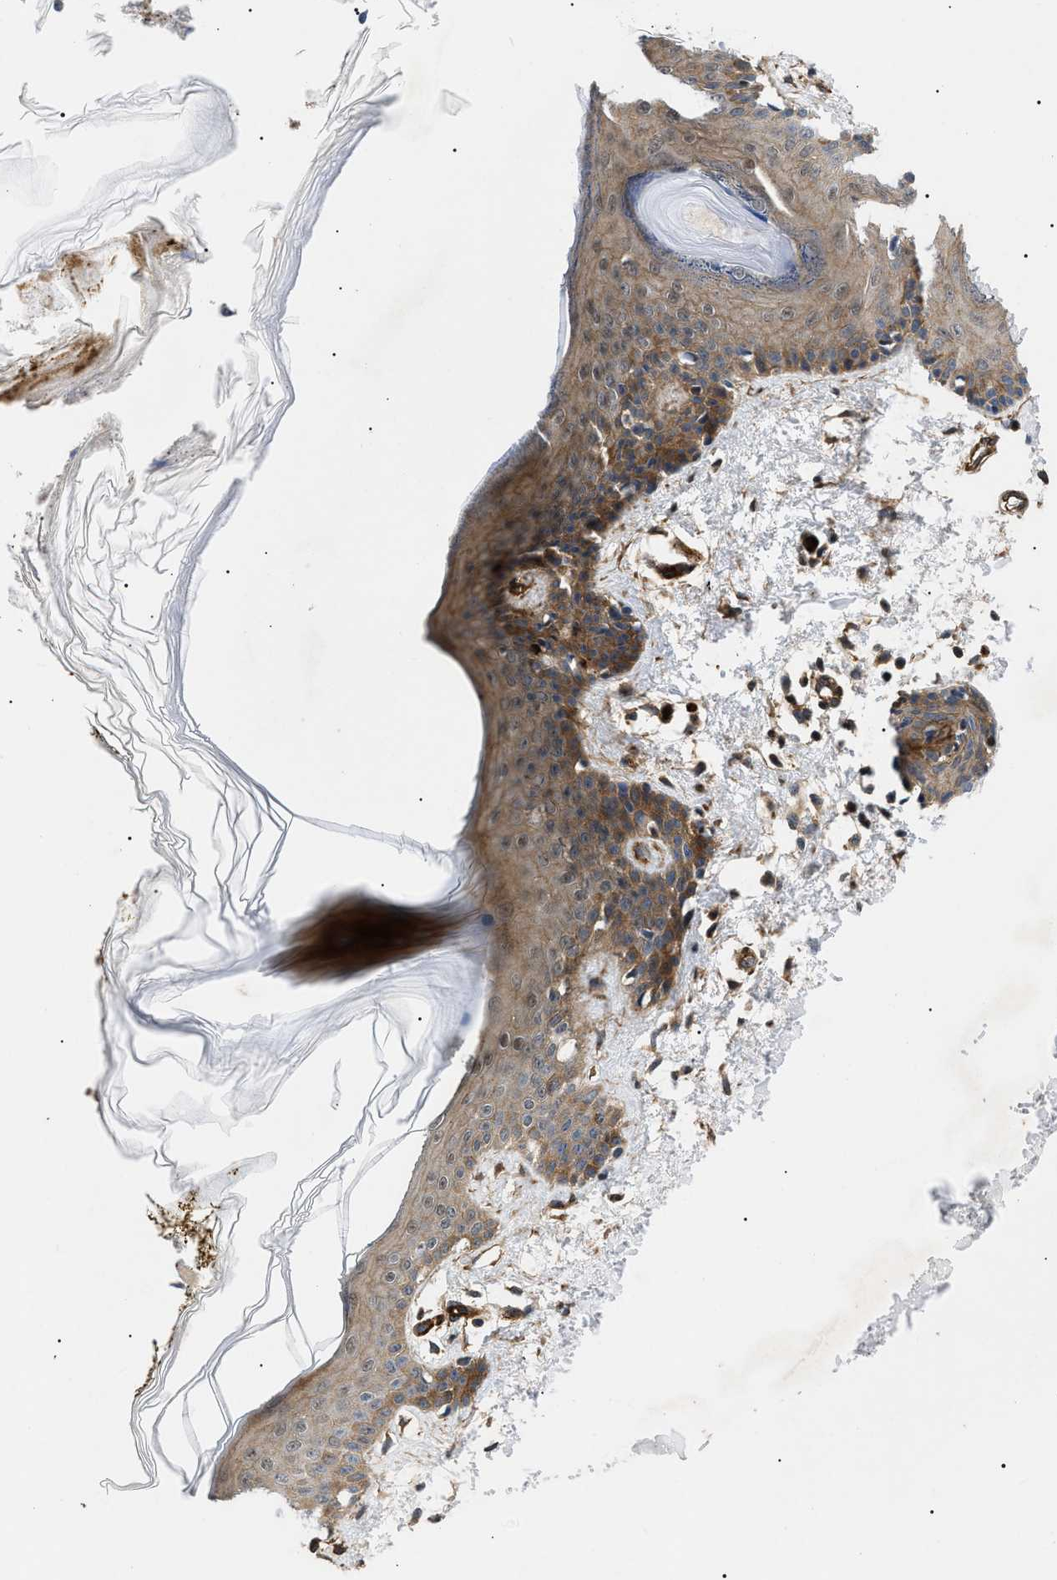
{"staining": {"intensity": "moderate", "quantity": ">75%", "location": "cytoplasmic/membranous"}, "tissue": "skin", "cell_type": "Fibroblasts", "image_type": "normal", "snomed": [{"axis": "morphology", "description": "Normal tissue, NOS"}, {"axis": "topography", "description": "Skin"}], "caption": "The photomicrograph exhibits staining of benign skin, revealing moderate cytoplasmic/membranous protein expression (brown color) within fibroblasts.", "gene": "CRCP", "patient": {"sex": "male", "age": 53}}